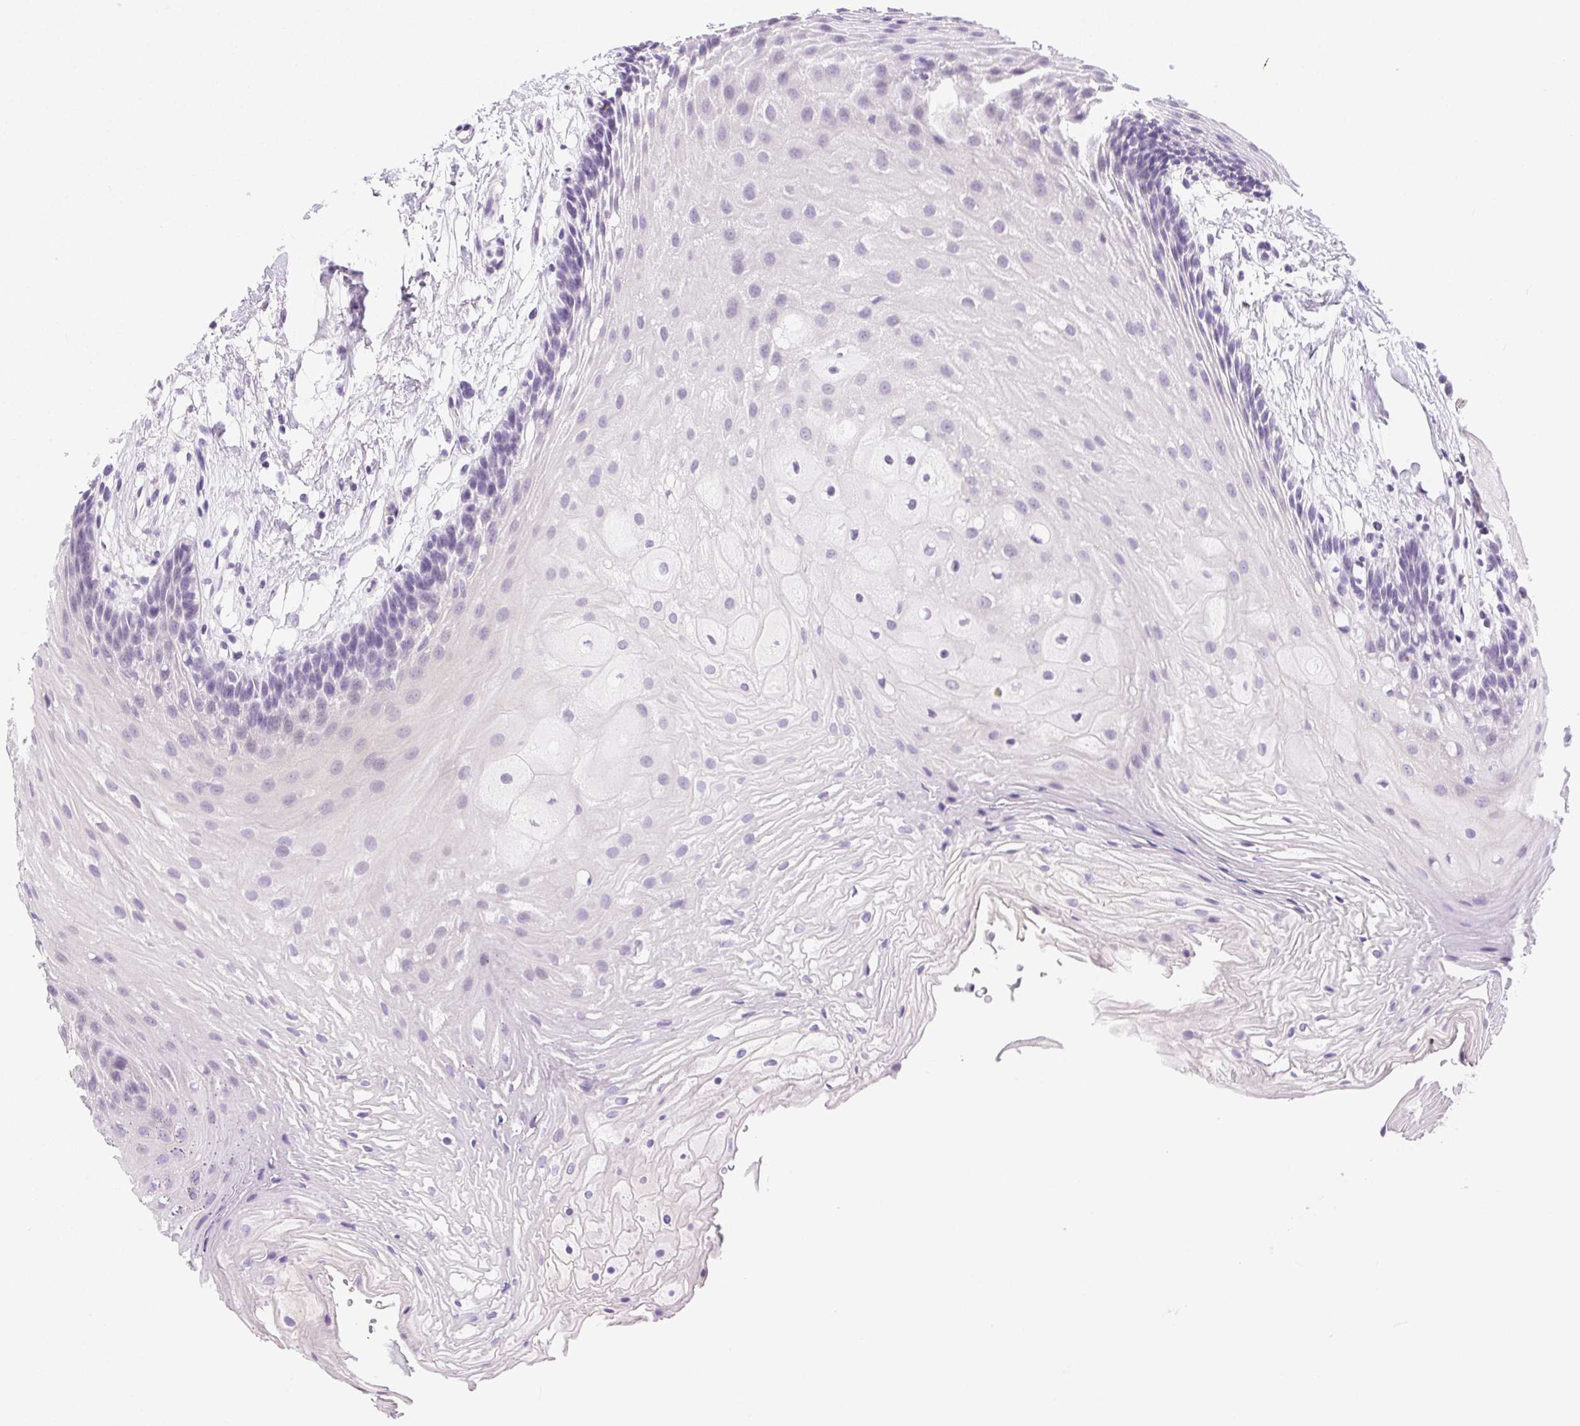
{"staining": {"intensity": "moderate", "quantity": "<25%", "location": "cytoplasmic/membranous"}, "tissue": "oral mucosa", "cell_type": "Squamous epithelial cells", "image_type": "normal", "snomed": [{"axis": "morphology", "description": "Normal tissue, NOS"}, {"axis": "morphology", "description": "Squamous cell carcinoma, NOS"}, {"axis": "topography", "description": "Oral tissue"}, {"axis": "topography", "description": "Tounge, NOS"}, {"axis": "topography", "description": "Head-Neck"}], "caption": "Oral mucosa stained with immunohistochemistry (IHC) displays moderate cytoplasmic/membranous staining in about <25% of squamous epithelial cells.", "gene": "C20orf85", "patient": {"sex": "male", "age": 62}}